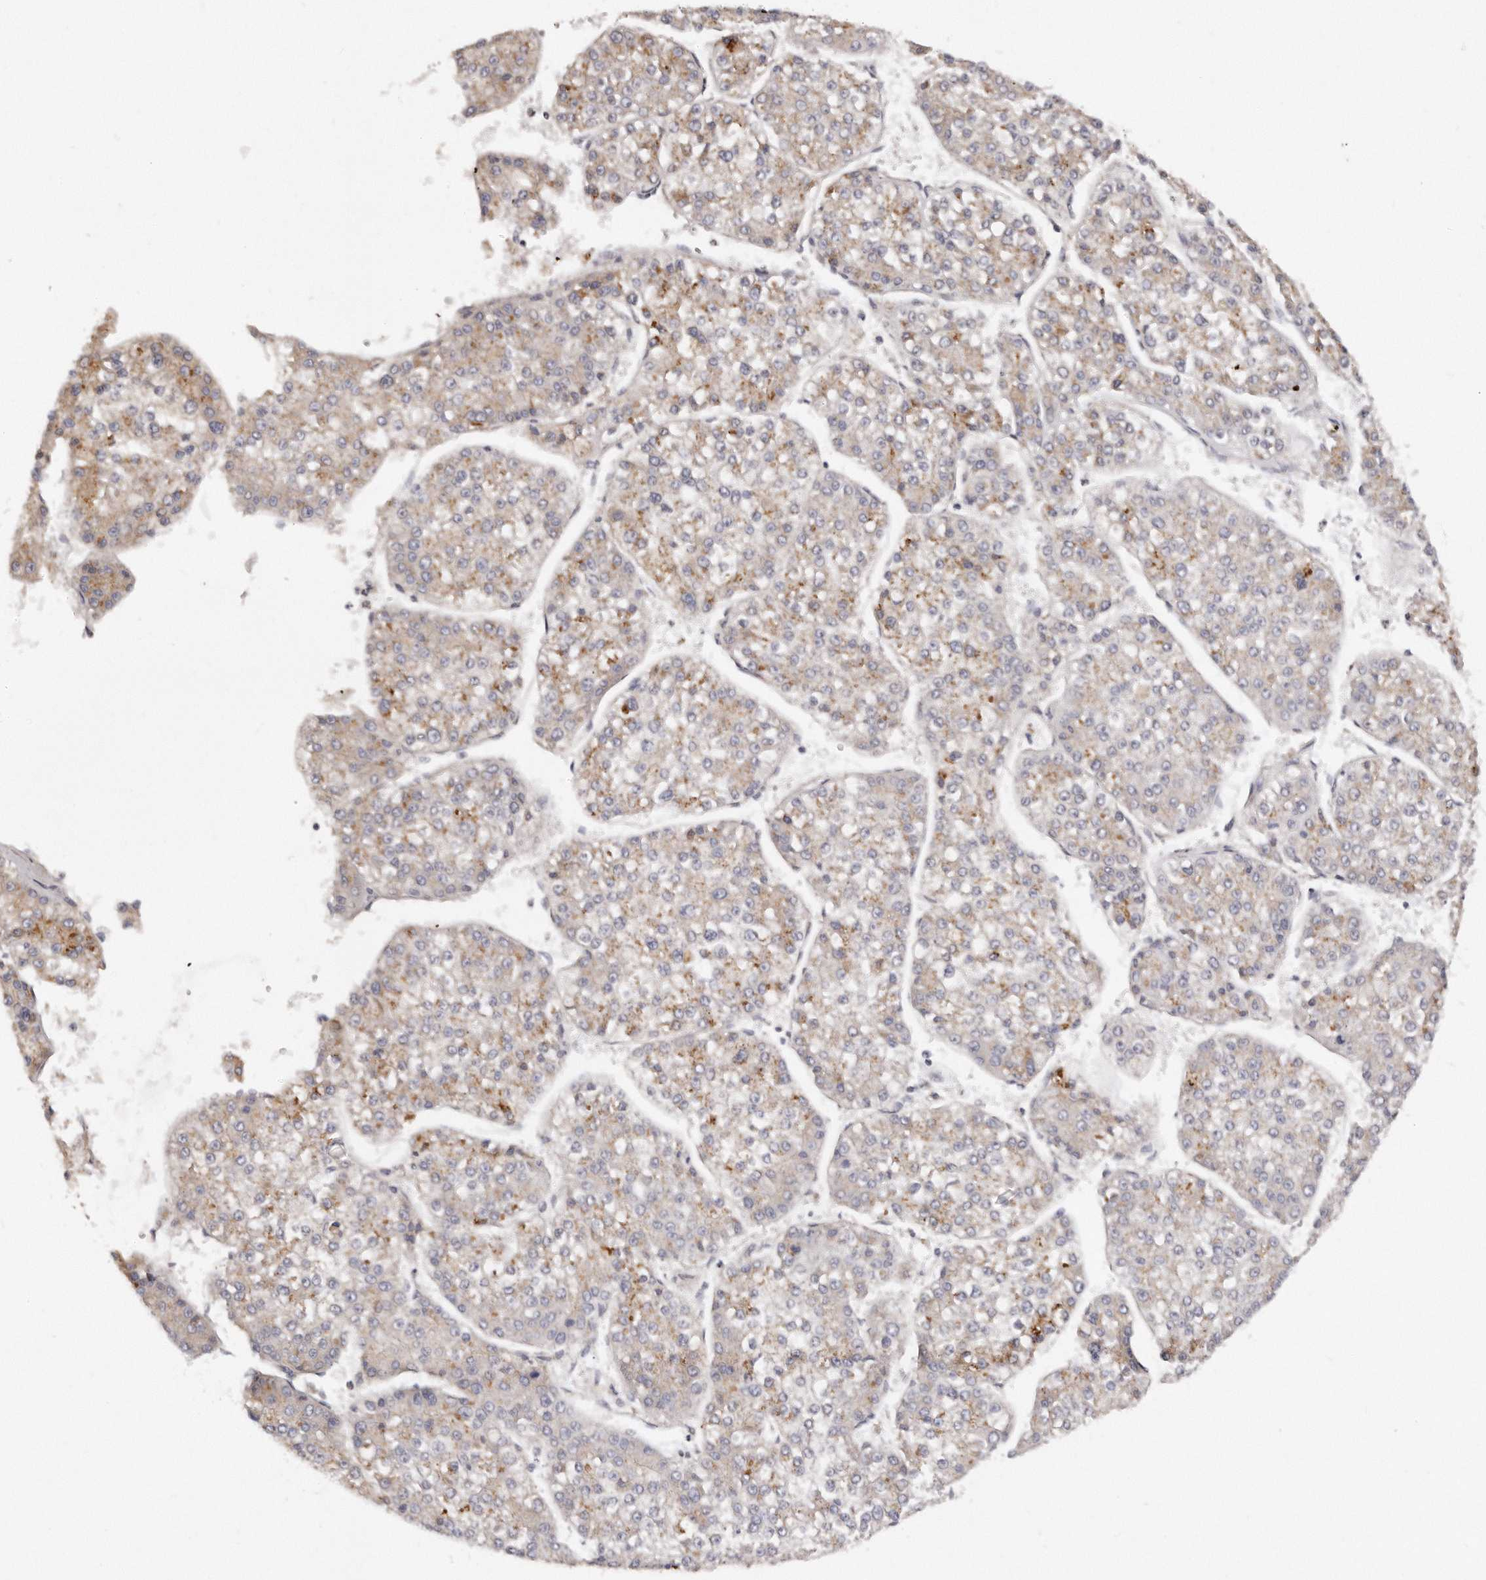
{"staining": {"intensity": "moderate", "quantity": "25%-75%", "location": "cytoplasmic/membranous"}, "tissue": "liver cancer", "cell_type": "Tumor cells", "image_type": "cancer", "snomed": [{"axis": "morphology", "description": "Carcinoma, Hepatocellular, NOS"}, {"axis": "topography", "description": "Liver"}], "caption": "A high-resolution photomicrograph shows immunohistochemistry (IHC) staining of liver hepatocellular carcinoma, which reveals moderate cytoplasmic/membranous positivity in approximately 25%-75% of tumor cells.", "gene": "DACT2", "patient": {"sex": "female", "age": 73}}